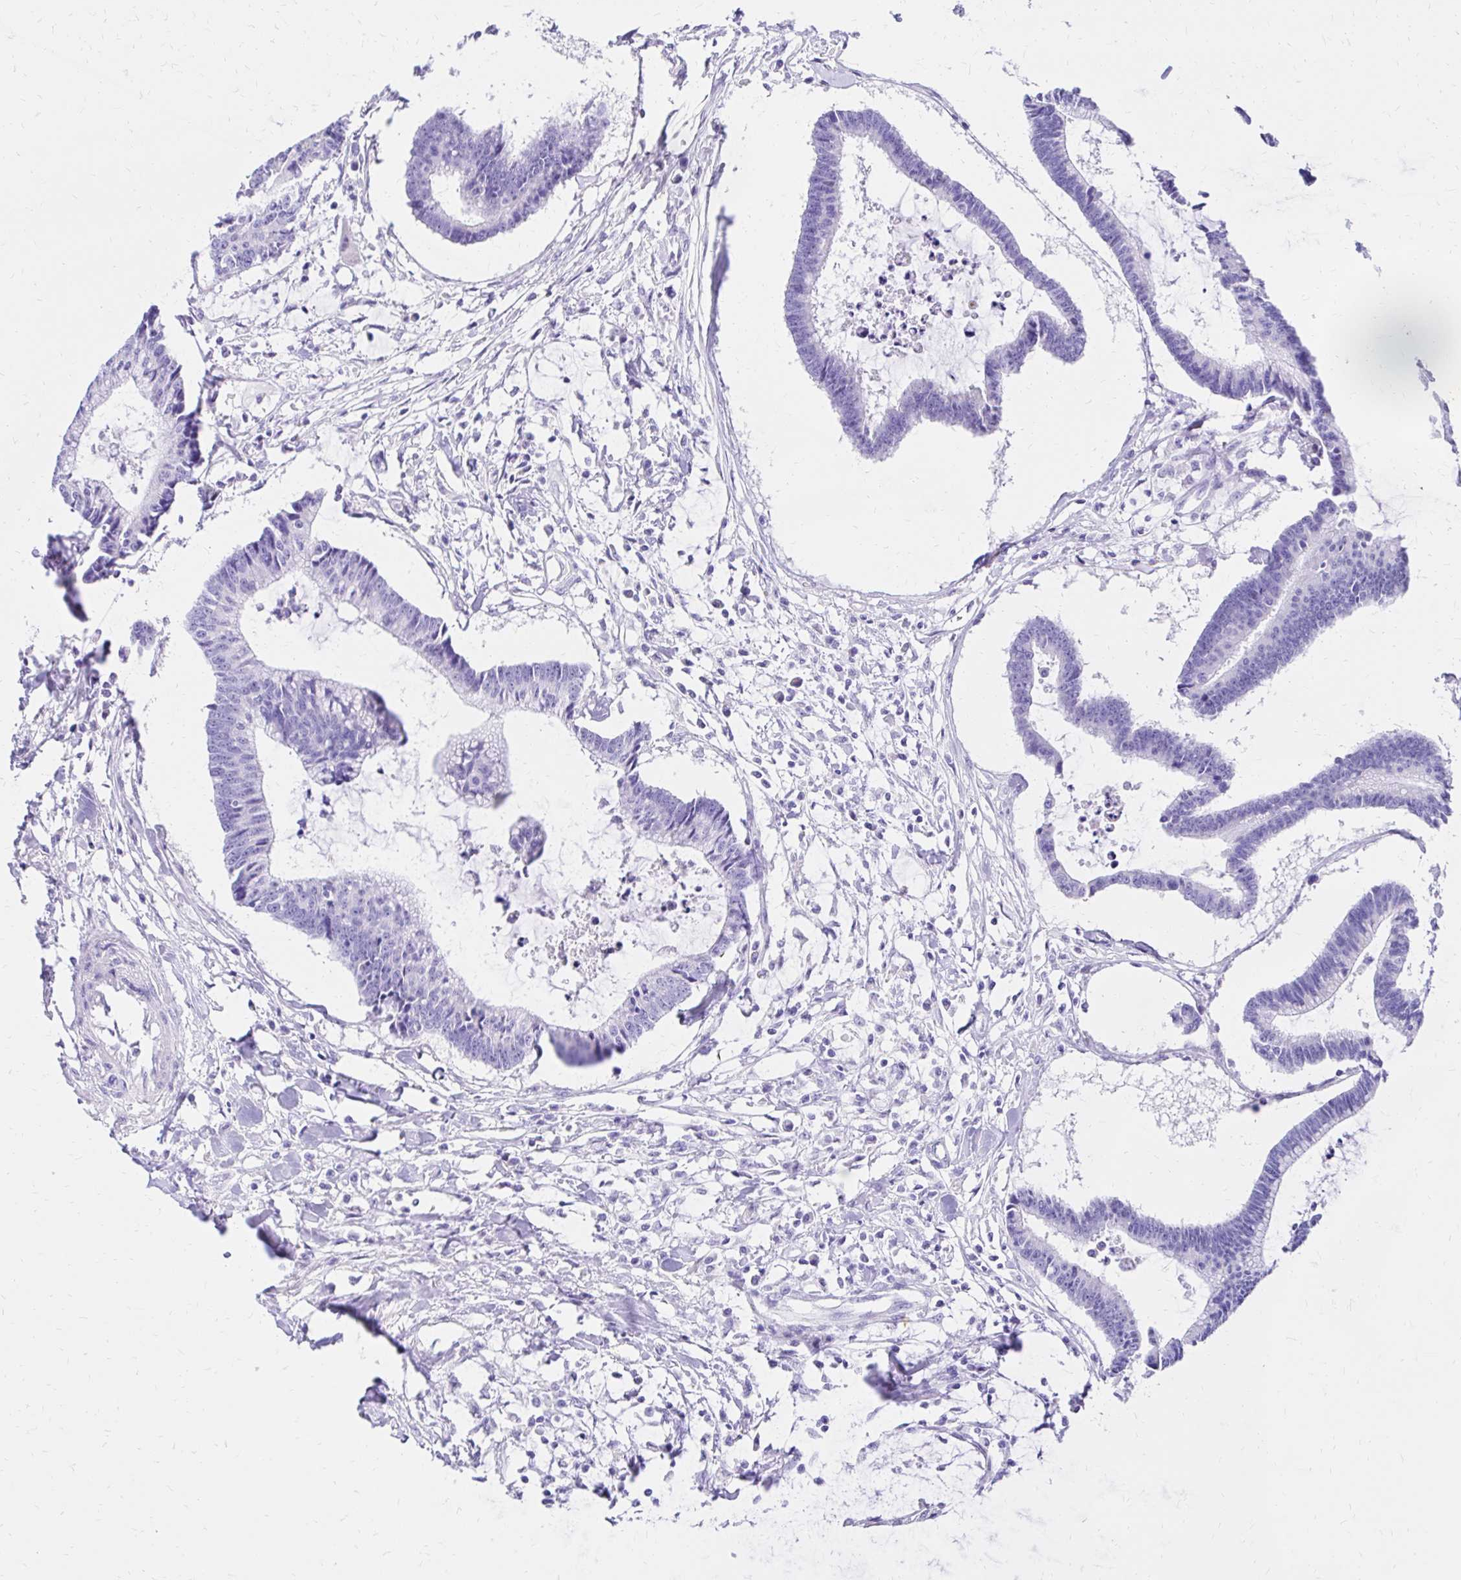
{"staining": {"intensity": "negative", "quantity": "none", "location": "none"}, "tissue": "colorectal cancer", "cell_type": "Tumor cells", "image_type": "cancer", "snomed": [{"axis": "morphology", "description": "Adenocarcinoma, NOS"}, {"axis": "topography", "description": "Colon"}], "caption": "Adenocarcinoma (colorectal) stained for a protein using IHC displays no positivity tumor cells.", "gene": "S100G", "patient": {"sex": "female", "age": 78}}